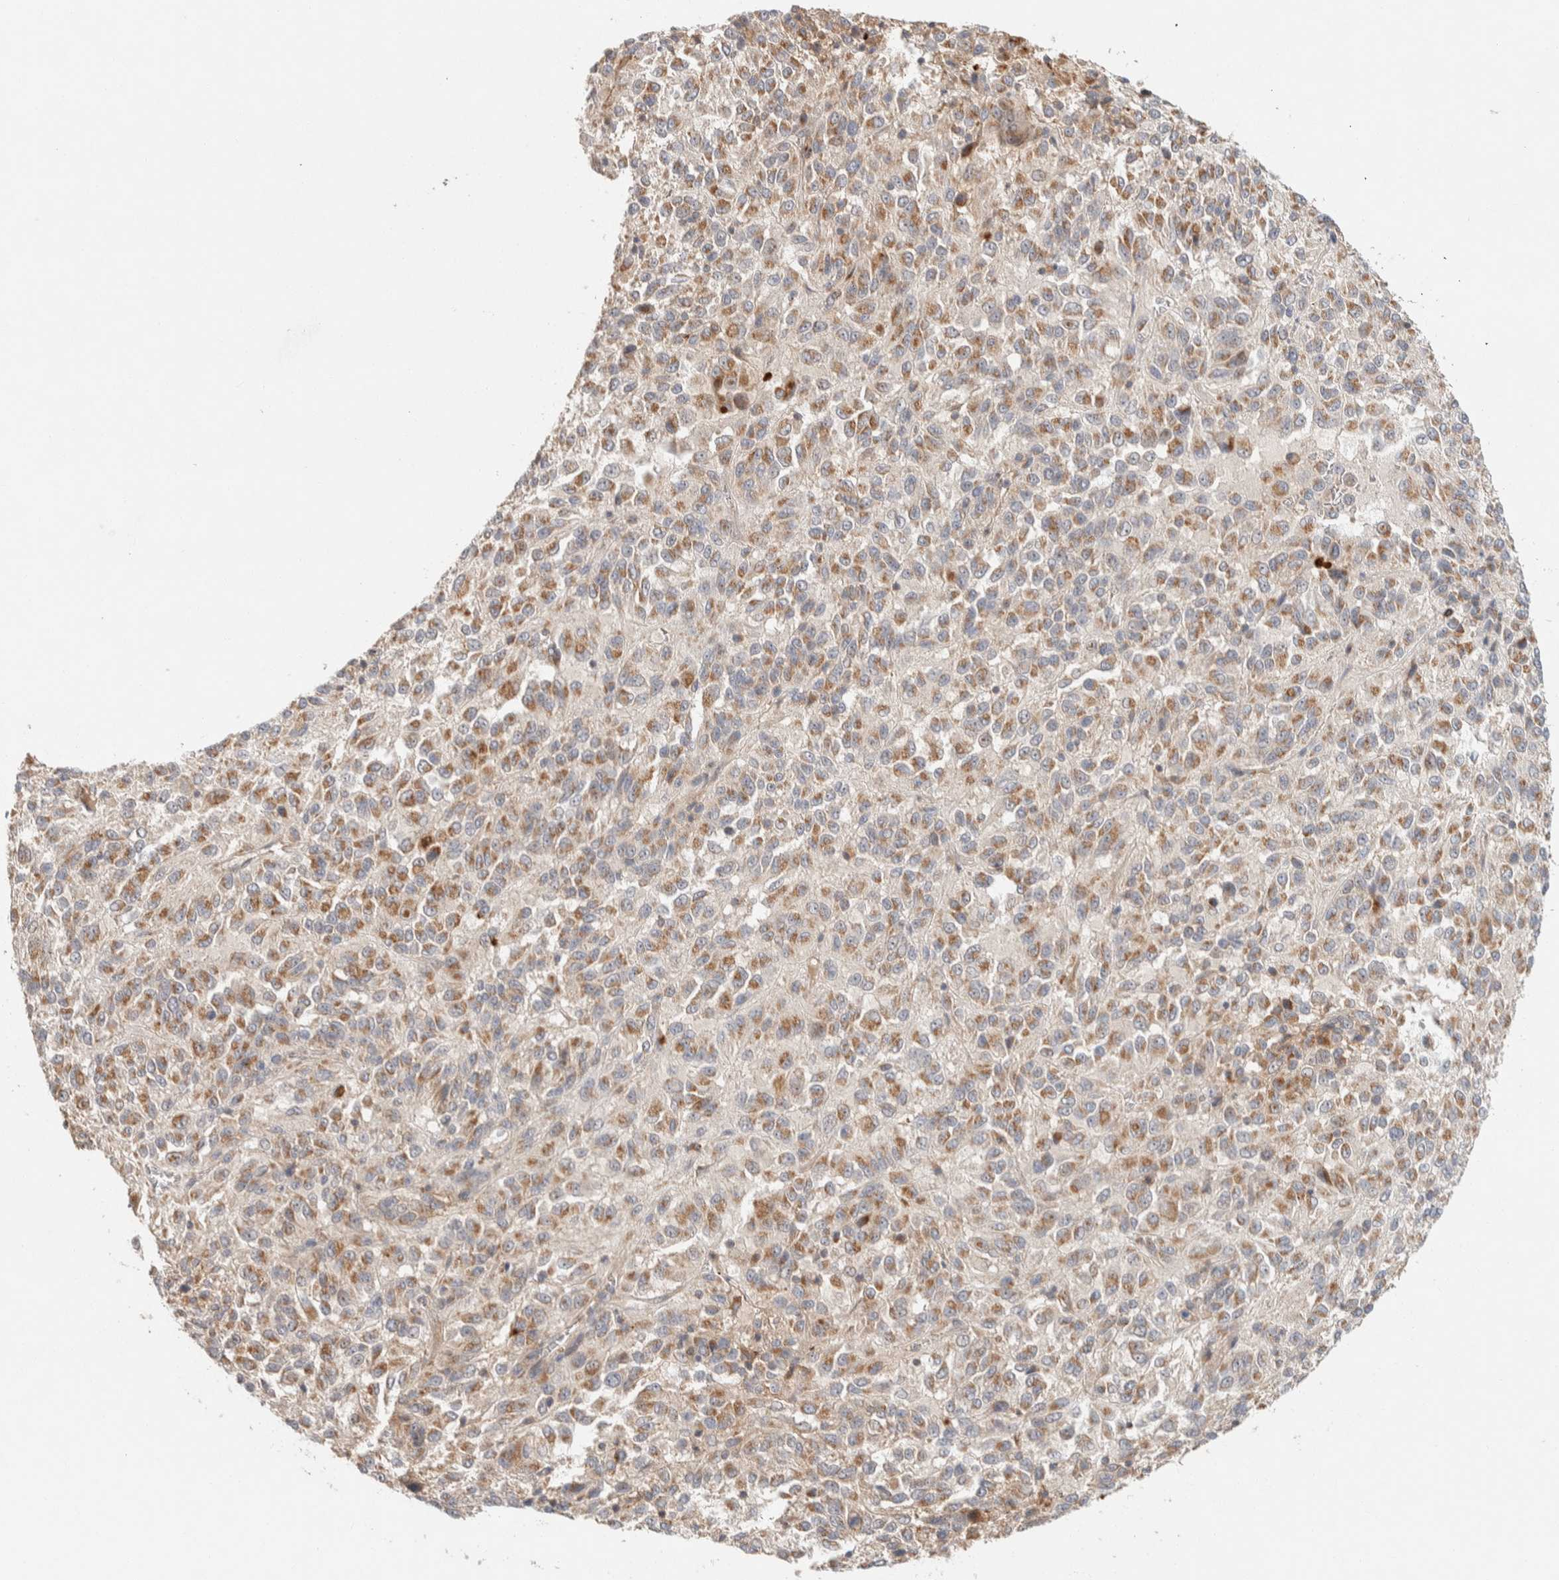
{"staining": {"intensity": "moderate", "quantity": ">75%", "location": "cytoplasmic/membranous"}, "tissue": "melanoma", "cell_type": "Tumor cells", "image_type": "cancer", "snomed": [{"axis": "morphology", "description": "Malignant melanoma, Metastatic site"}, {"axis": "topography", "description": "Lung"}], "caption": "A medium amount of moderate cytoplasmic/membranous expression is appreciated in approximately >75% of tumor cells in malignant melanoma (metastatic site) tissue. The staining is performed using DAB (3,3'-diaminobenzidine) brown chromogen to label protein expression. The nuclei are counter-stained blue using hematoxylin.", "gene": "KIF9", "patient": {"sex": "male", "age": 64}}